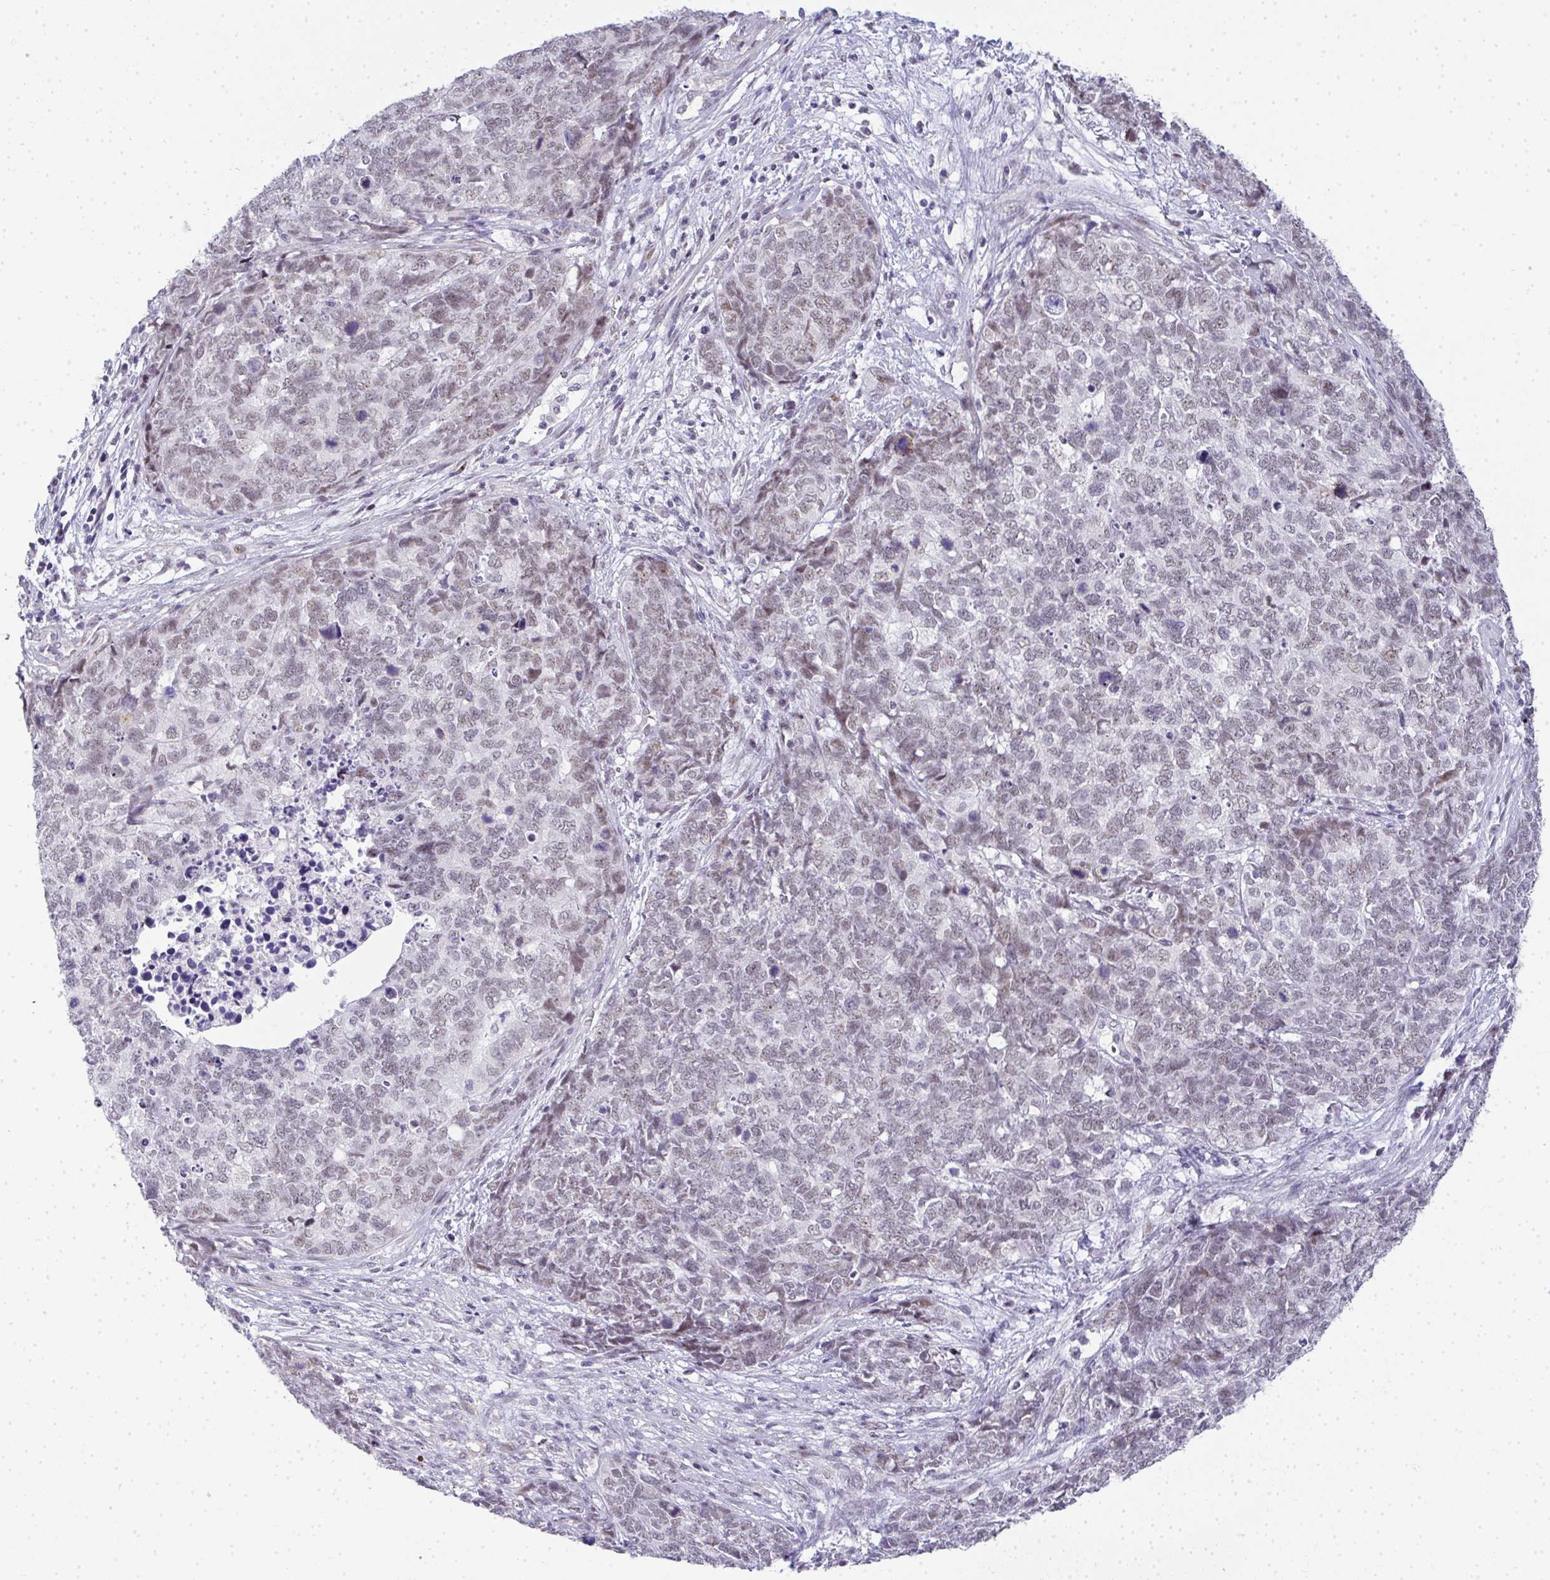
{"staining": {"intensity": "weak", "quantity": "25%-75%", "location": "nuclear"}, "tissue": "cervical cancer", "cell_type": "Tumor cells", "image_type": "cancer", "snomed": [{"axis": "morphology", "description": "Adenocarcinoma, NOS"}, {"axis": "topography", "description": "Cervix"}], "caption": "Cervical cancer (adenocarcinoma) stained with DAB immunohistochemistry shows low levels of weak nuclear staining in approximately 25%-75% of tumor cells. (Brightfield microscopy of DAB IHC at high magnification).", "gene": "TNMD", "patient": {"sex": "female", "age": 63}}